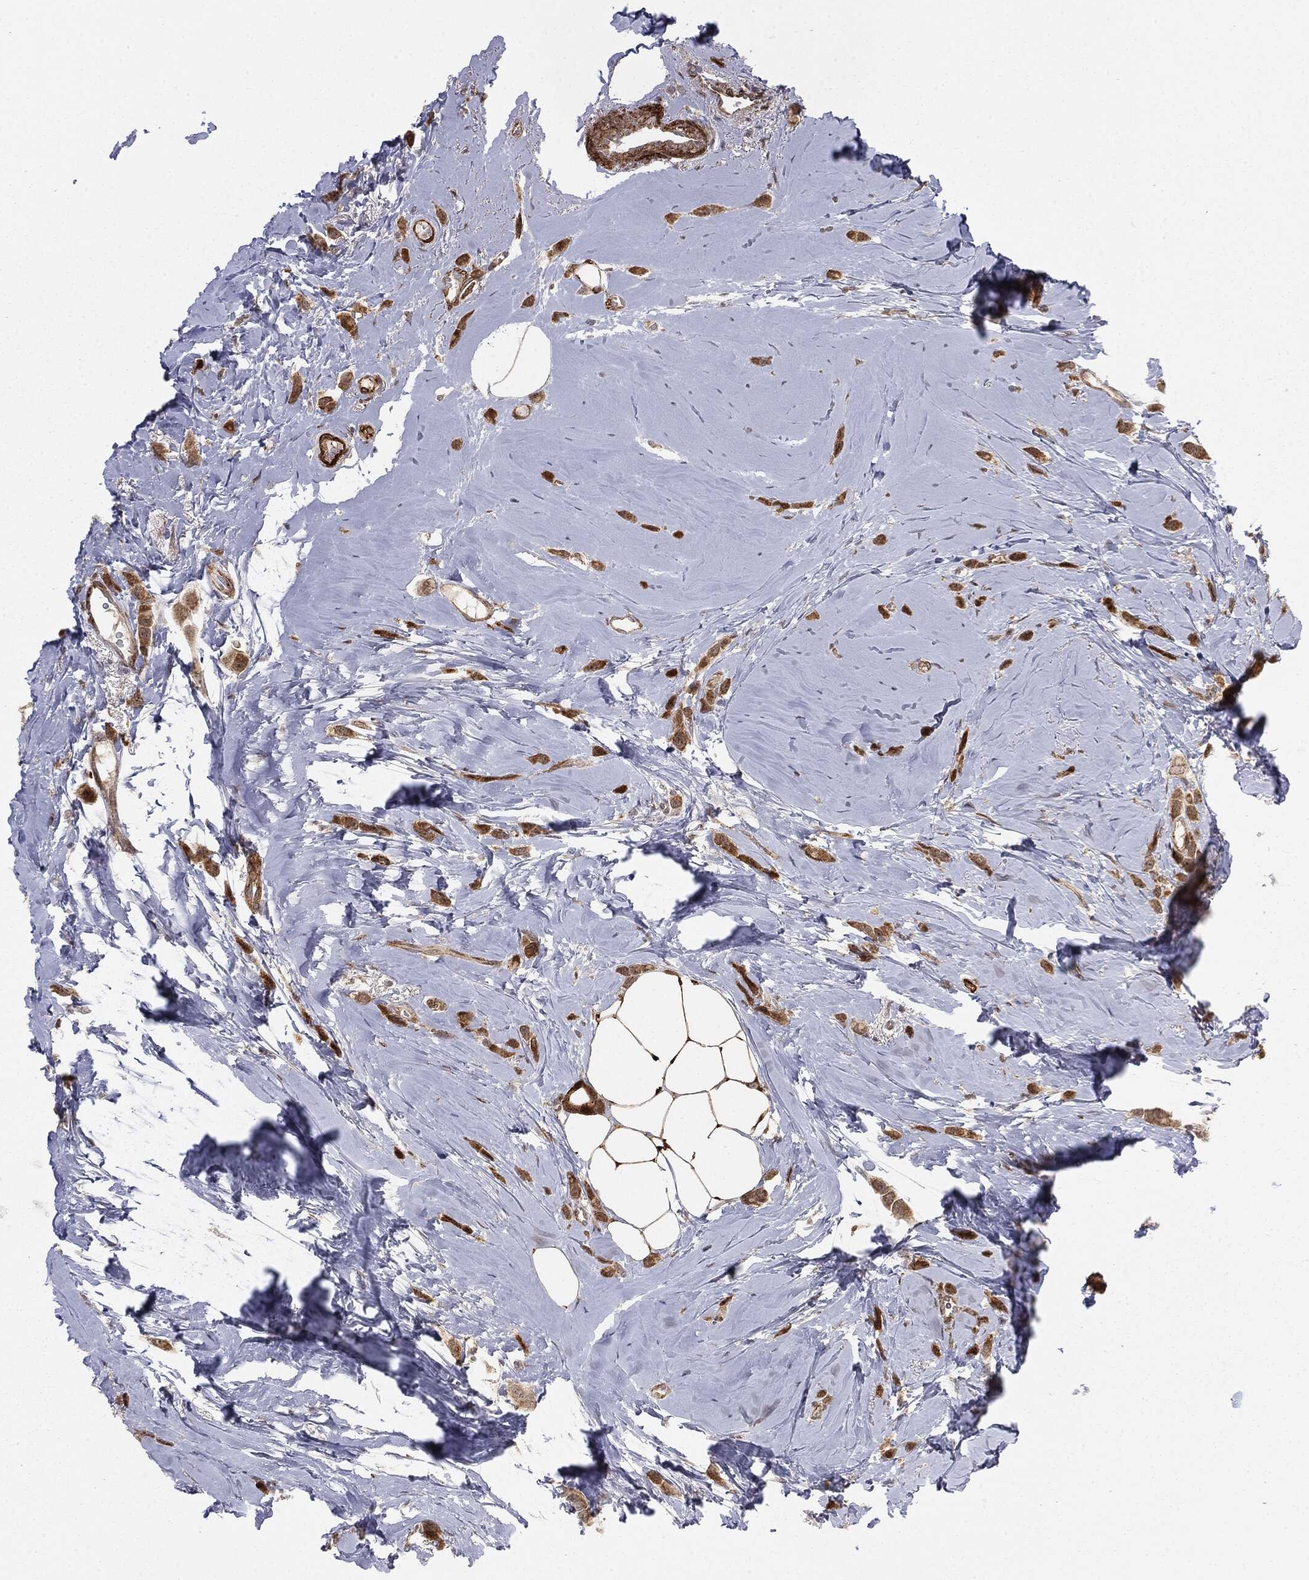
{"staining": {"intensity": "moderate", "quantity": ">75%", "location": "cytoplasmic/membranous"}, "tissue": "breast cancer", "cell_type": "Tumor cells", "image_type": "cancer", "snomed": [{"axis": "morphology", "description": "Lobular carcinoma"}, {"axis": "topography", "description": "Breast"}], "caption": "Brown immunohistochemical staining in breast cancer reveals moderate cytoplasmic/membranous expression in about >75% of tumor cells. The staining was performed using DAB, with brown indicating positive protein expression. Nuclei are stained blue with hematoxylin.", "gene": "PTEN", "patient": {"sex": "female", "age": 66}}